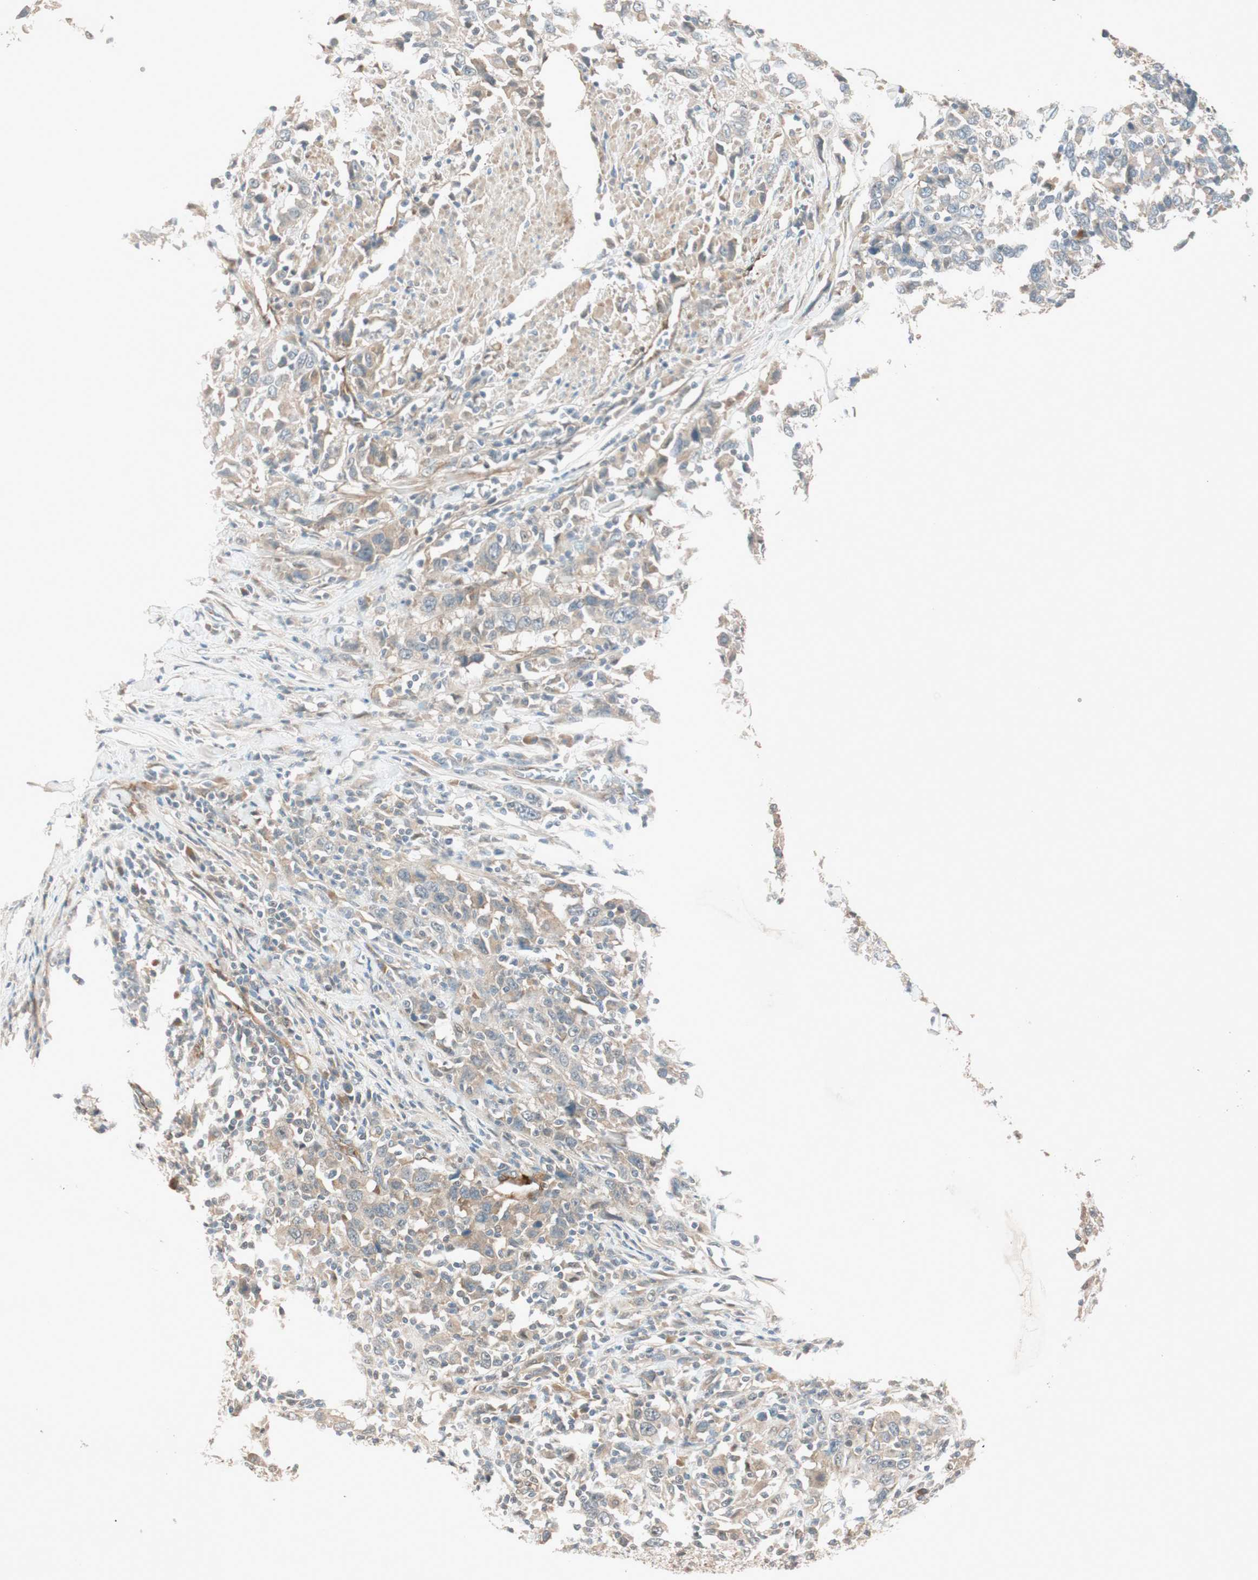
{"staining": {"intensity": "weak", "quantity": ">75%", "location": "cytoplasmic/membranous"}, "tissue": "urothelial cancer", "cell_type": "Tumor cells", "image_type": "cancer", "snomed": [{"axis": "morphology", "description": "Urothelial carcinoma, High grade"}, {"axis": "topography", "description": "Urinary bladder"}], "caption": "Tumor cells reveal low levels of weak cytoplasmic/membranous staining in approximately >75% of cells in human urothelial carcinoma (high-grade). The staining is performed using DAB (3,3'-diaminobenzidine) brown chromogen to label protein expression. The nuclei are counter-stained blue using hematoxylin.", "gene": "EPHA6", "patient": {"sex": "male", "age": 61}}